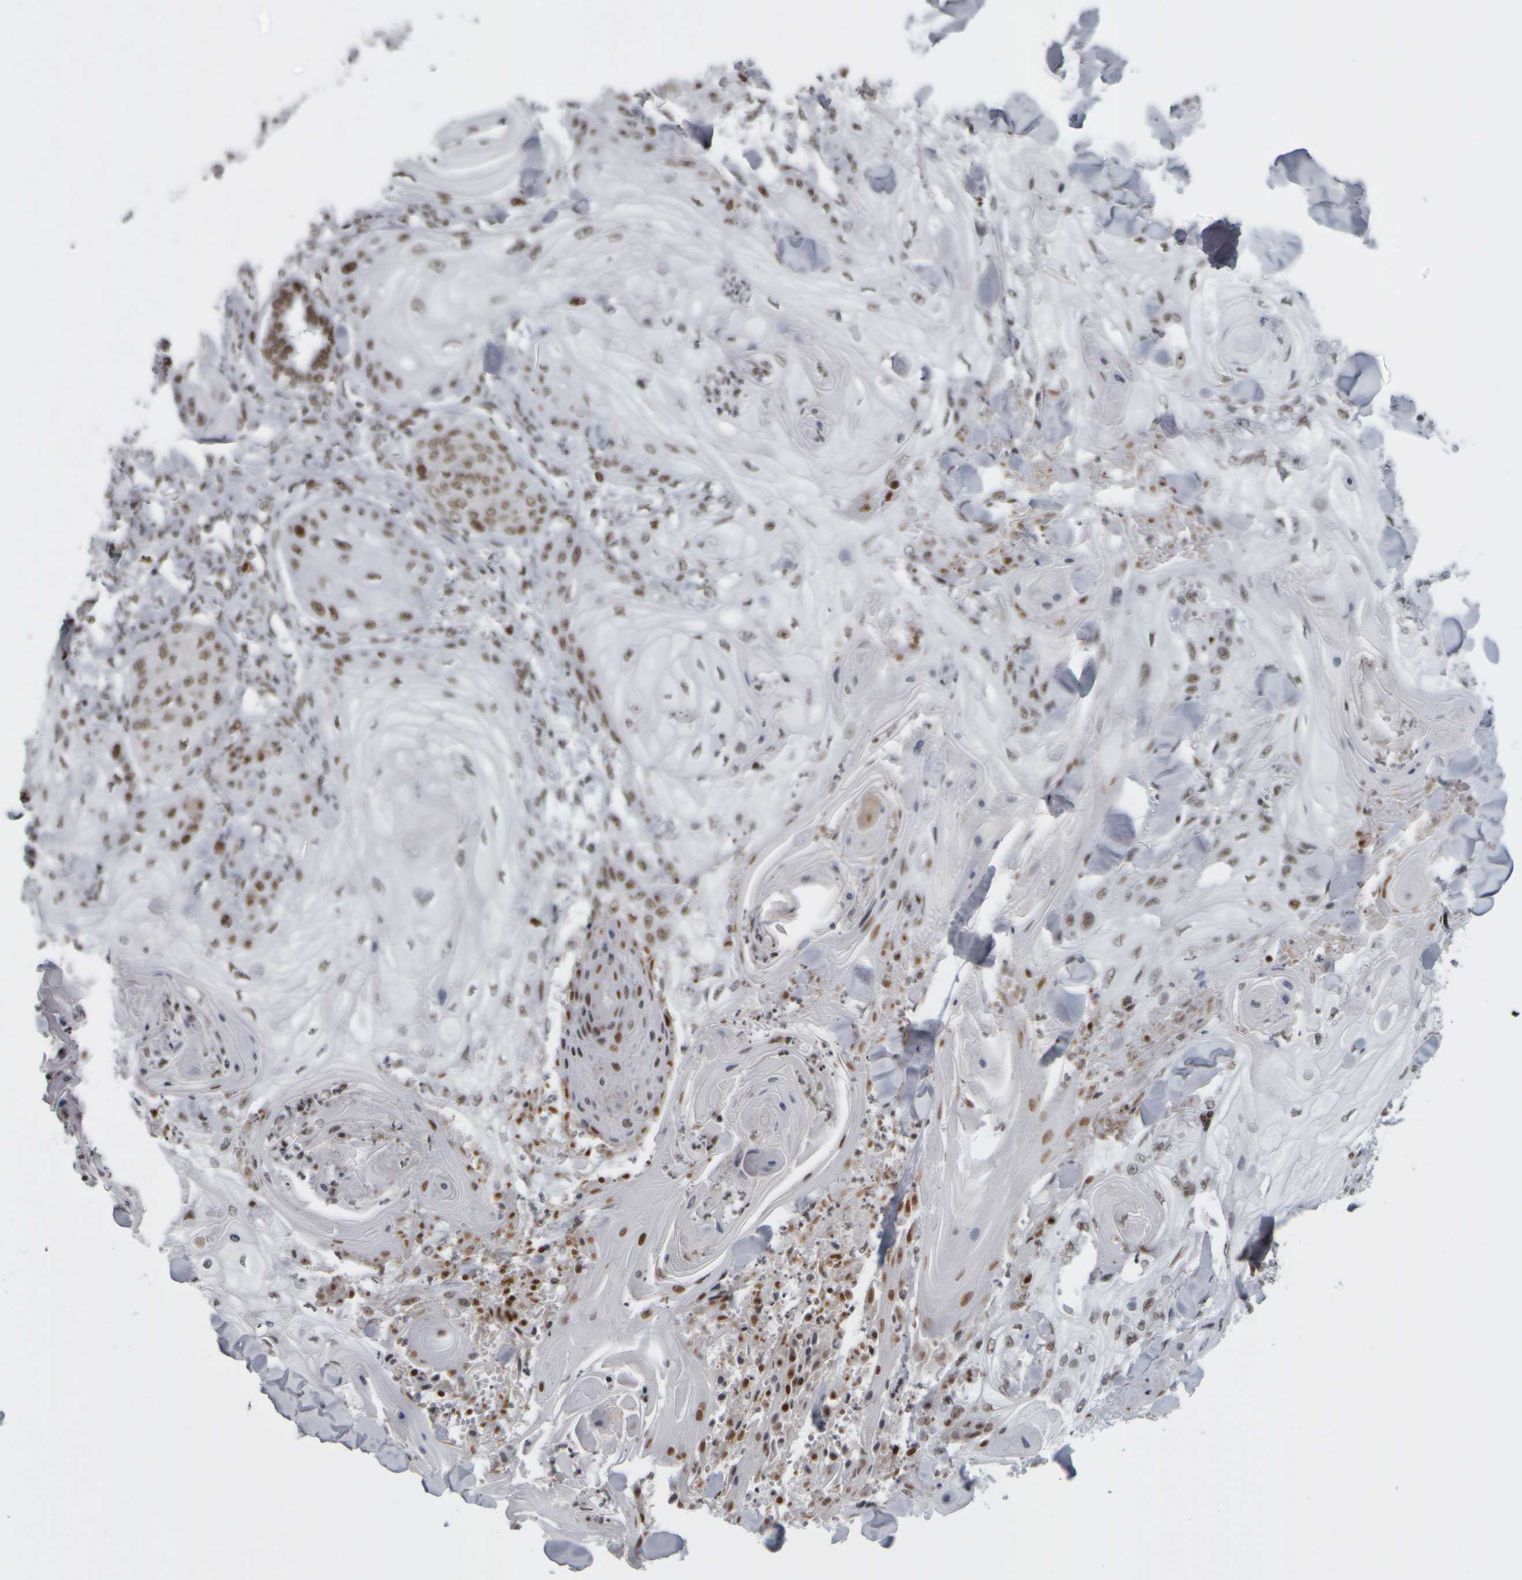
{"staining": {"intensity": "moderate", "quantity": ">75%", "location": "nuclear"}, "tissue": "skin cancer", "cell_type": "Tumor cells", "image_type": "cancer", "snomed": [{"axis": "morphology", "description": "Squamous cell carcinoma, NOS"}, {"axis": "topography", "description": "Skin"}], "caption": "Protein staining demonstrates moderate nuclear staining in approximately >75% of tumor cells in skin cancer.", "gene": "TOP2B", "patient": {"sex": "male", "age": 74}}